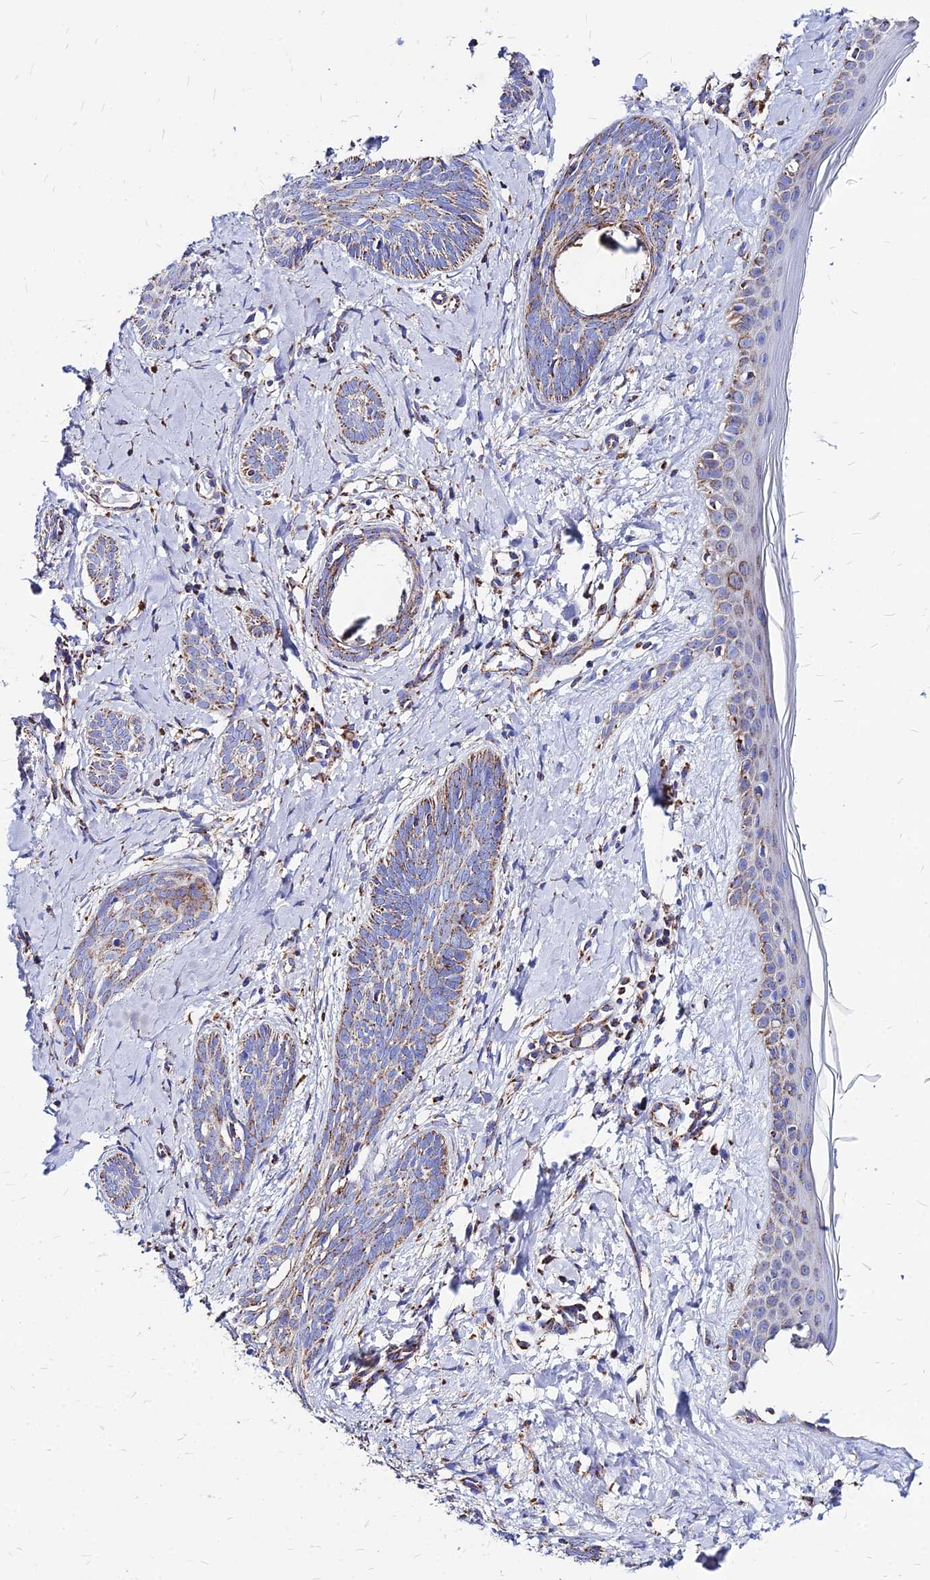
{"staining": {"intensity": "moderate", "quantity": "25%-75%", "location": "cytoplasmic/membranous"}, "tissue": "skin cancer", "cell_type": "Tumor cells", "image_type": "cancer", "snomed": [{"axis": "morphology", "description": "Basal cell carcinoma"}, {"axis": "topography", "description": "Skin"}], "caption": "This is a micrograph of immunohistochemistry staining of basal cell carcinoma (skin), which shows moderate staining in the cytoplasmic/membranous of tumor cells.", "gene": "DLD", "patient": {"sex": "female", "age": 81}}